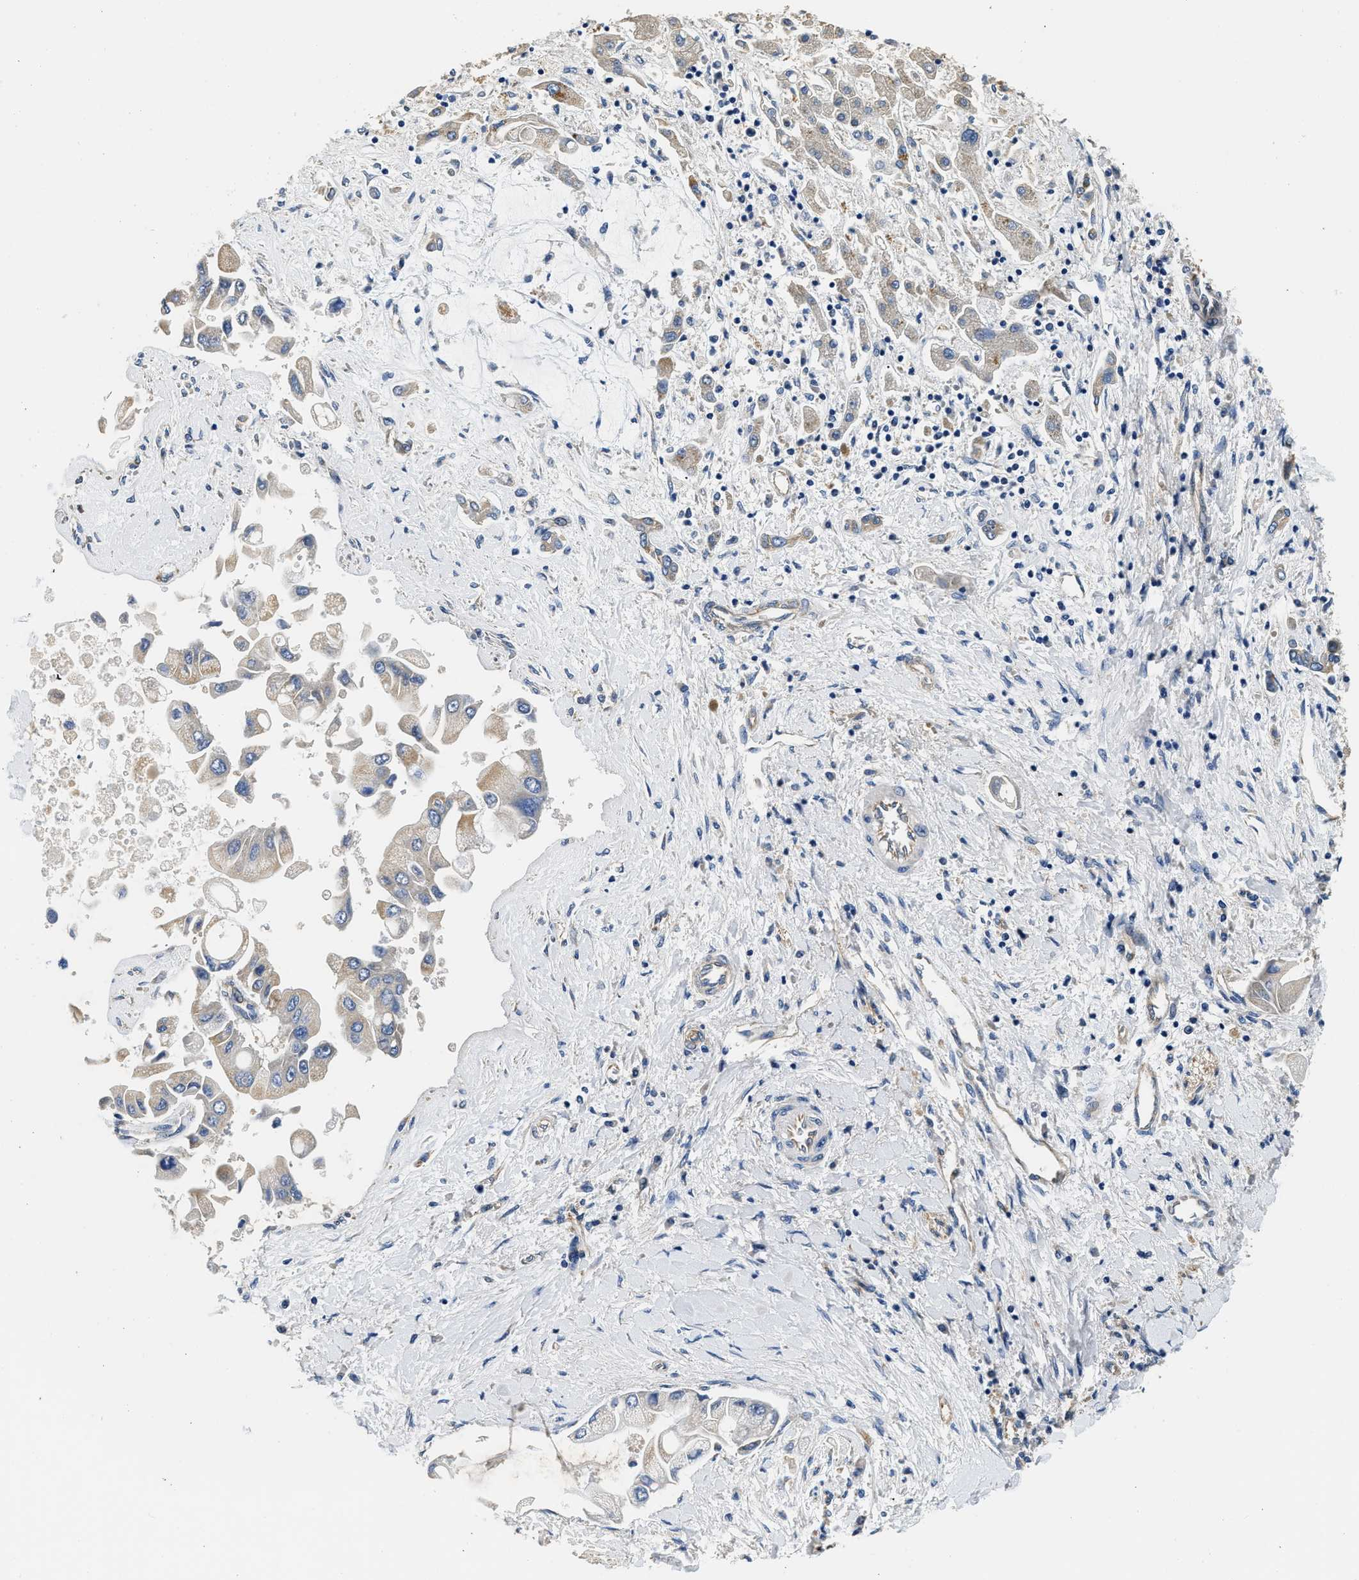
{"staining": {"intensity": "weak", "quantity": ">75%", "location": "cytoplasmic/membranous"}, "tissue": "liver cancer", "cell_type": "Tumor cells", "image_type": "cancer", "snomed": [{"axis": "morphology", "description": "Cholangiocarcinoma"}, {"axis": "topography", "description": "Liver"}], "caption": "Liver cholangiocarcinoma stained with DAB immunohistochemistry (IHC) demonstrates low levels of weak cytoplasmic/membranous staining in about >75% of tumor cells.", "gene": "CSDE1", "patient": {"sex": "male", "age": 50}}